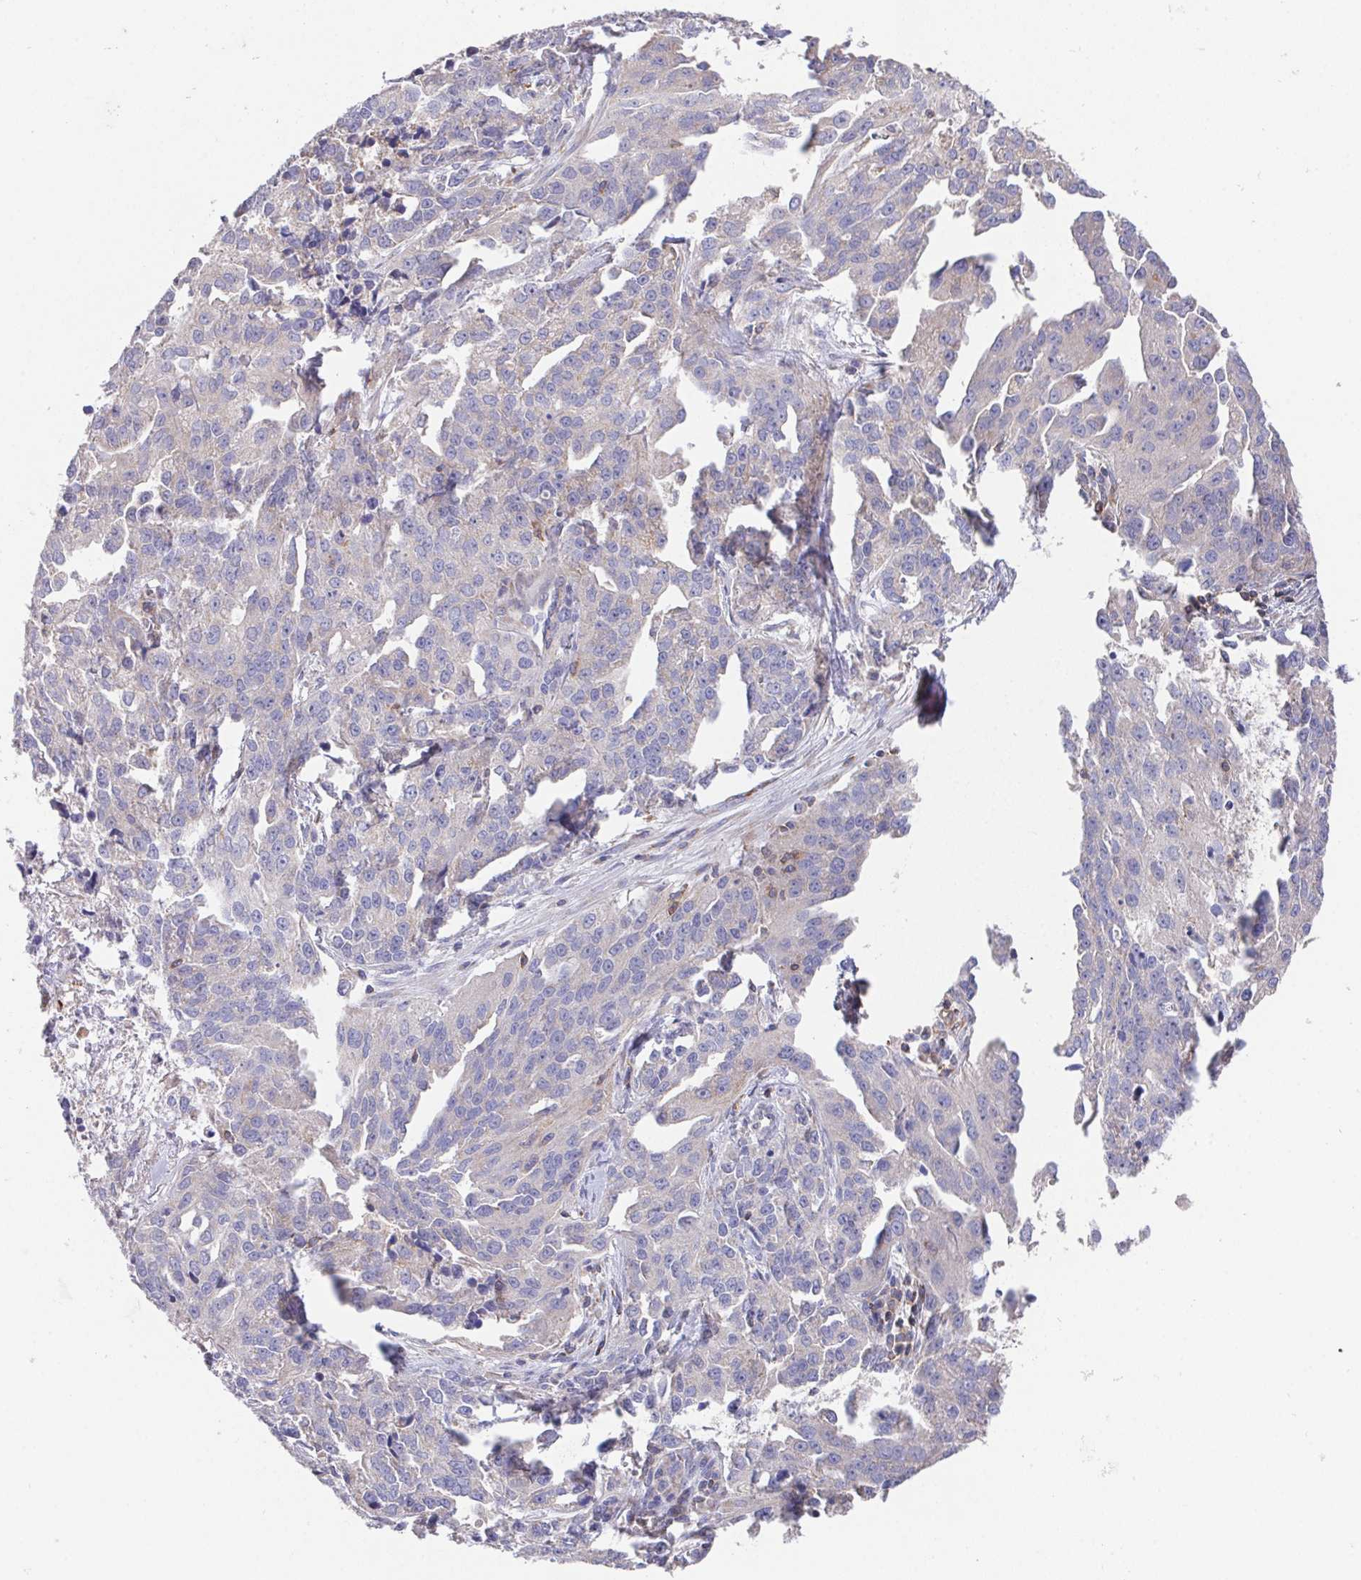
{"staining": {"intensity": "negative", "quantity": "none", "location": "none"}, "tissue": "ovarian cancer", "cell_type": "Tumor cells", "image_type": "cancer", "snomed": [{"axis": "morphology", "description": "Cystadenocarcinoma, serous, NOS"}, {"axis": "topography", "description": "Ovary"}], "caption": "Immunohistochemistry of human ovarian cancer exhibits no staining in tumor cells. The staining was performed using DAB (3,3'-diaminobenzidine) to visualize the protein expression in brown, while the nuclei were stained in blue with hematoxylin (Magnification: 20x).", "gene": "FAM241A", "patient": {"sex": "female", "age": 75}}